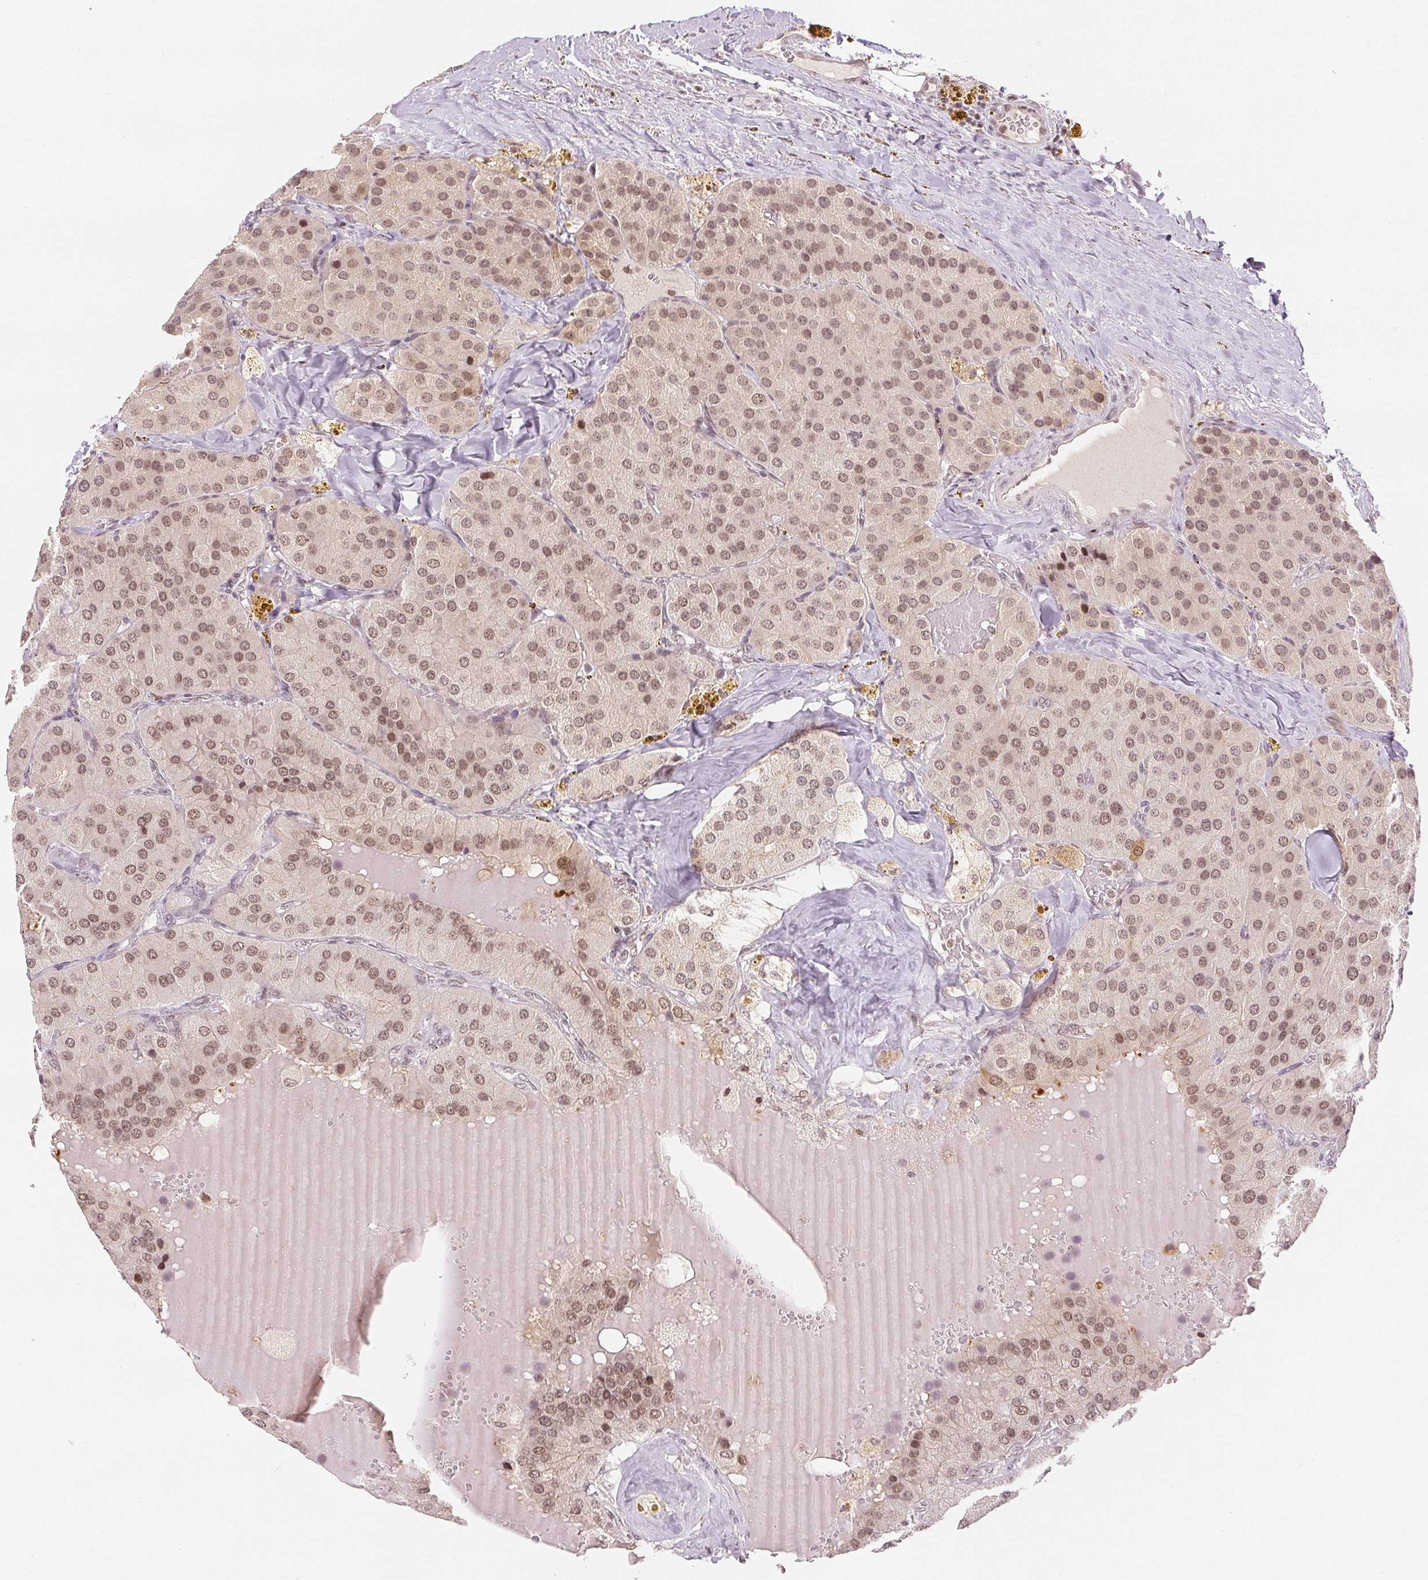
{"staining": {"intensity": "moderate", "quantity": ">75%", "location": "nuclear"}, "tissue": "parathyroid gland", "cell_type": "Glandular cells", "image_type": "normal", "snomed": [{"axis": "morphology", "description": "Normal tissue, NOS"}, {"axis": "morphology", "description": "Adenoma, NOS"}, {"axis": "topography", "description": "Parathyroid gland"}], "caption": "Protein expression analysis of normal parathyroid gland reveals moderate nuclear staining in approximately >75% of glandular cells.", "gene": "DEK", "patient": {"sex": "female", "age": 86}}